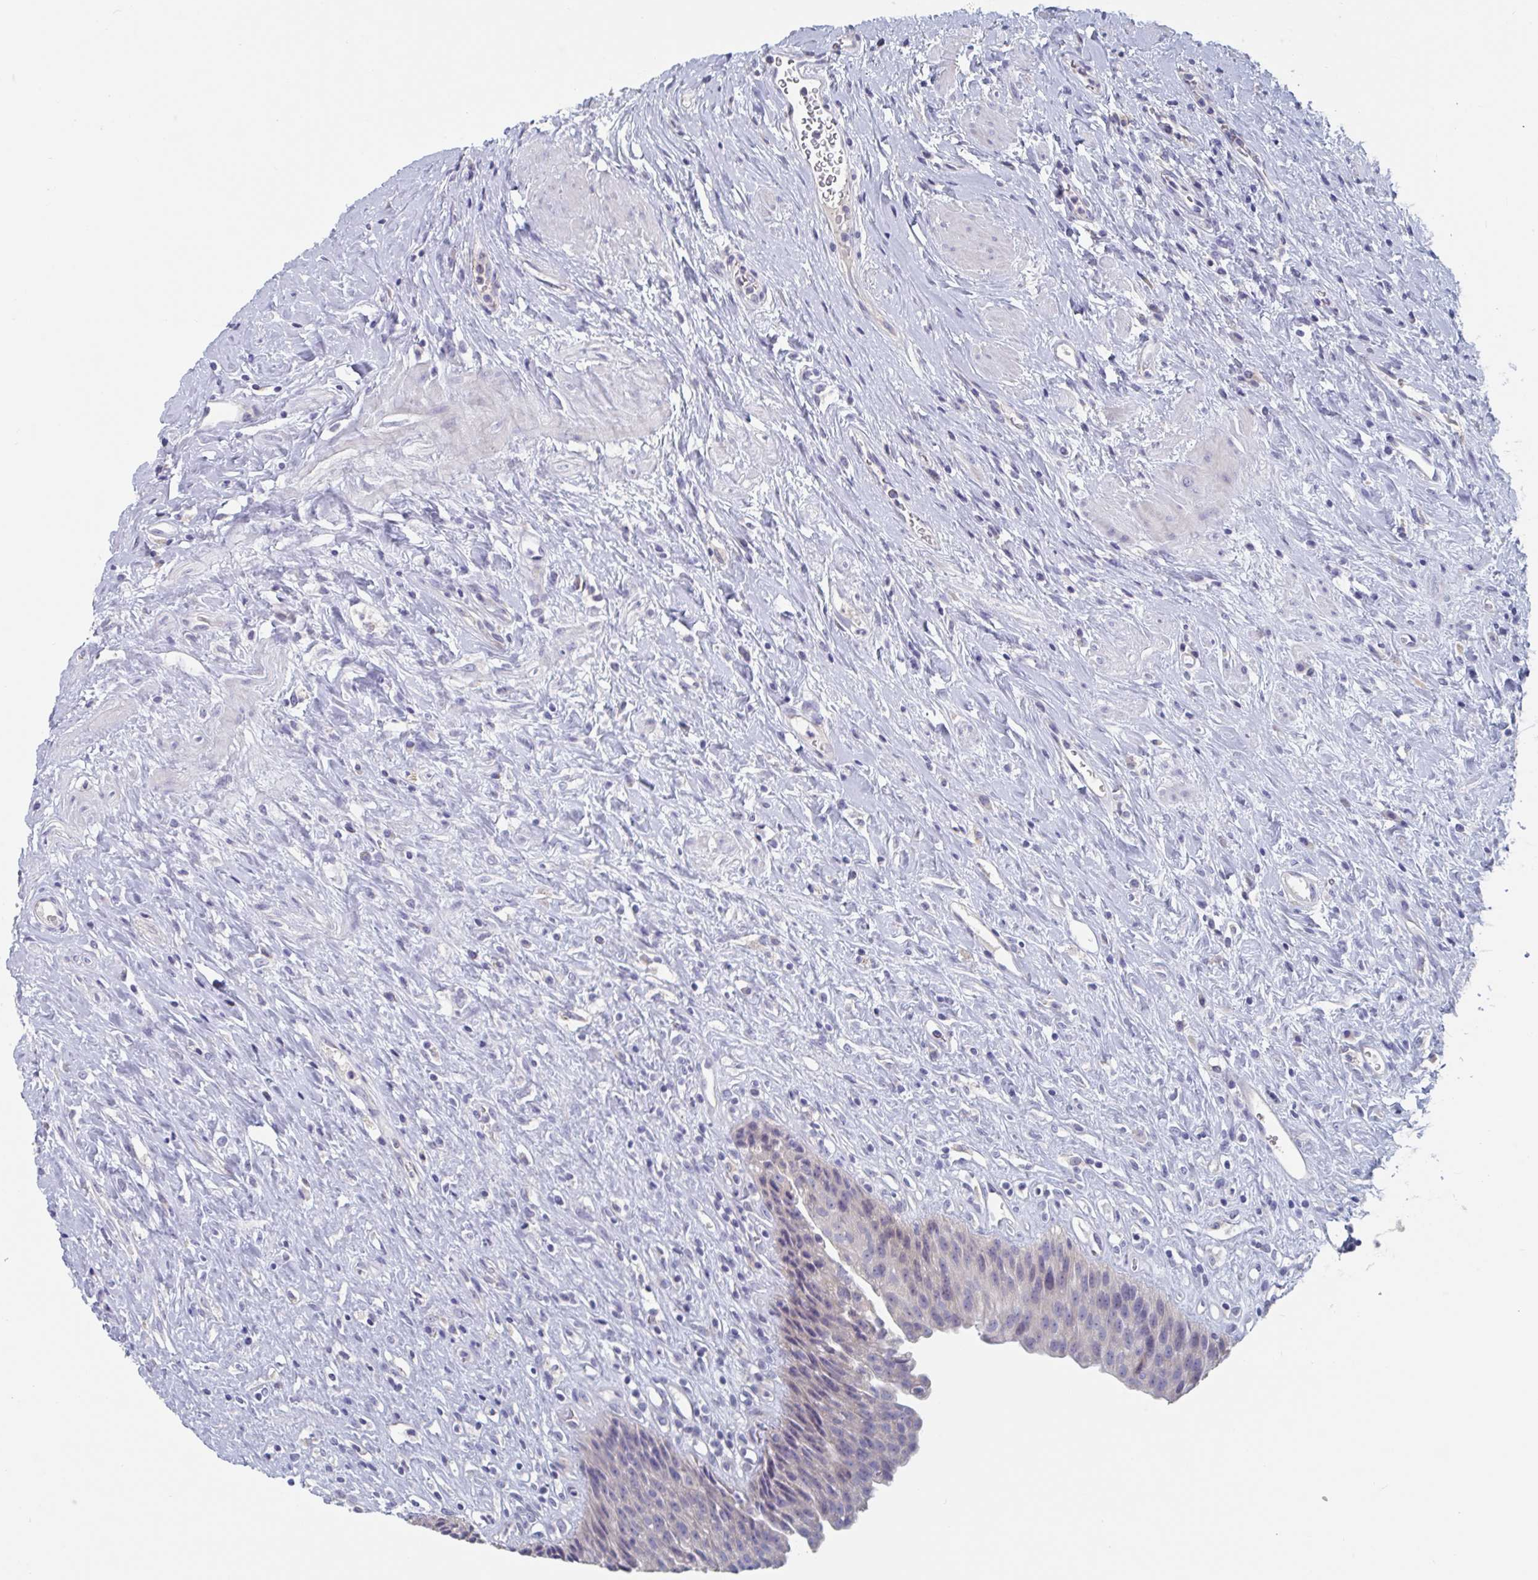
{"staining": {"intensity": "negative", "quantity": "none", "location": "none"}, "tissue": "urinary bladder", "cell_type": "Urothelial cells", "image_type": "normal", "snomed": [{"axis": "morphology", "description": "Normal tissue, NOS"}, {"axis": "topography", "description": "Urinary bladder"}], "caption": "Immunohistochemistry (IHC) histopathology image of benign urinary bladder: human urinary bladder stained with DAB displays no significant protein positivity in urothelial cells. Nuclei are stained in blue.", "gene": "ABHD16A", "patient": {"sex": "female", "age": 56}}